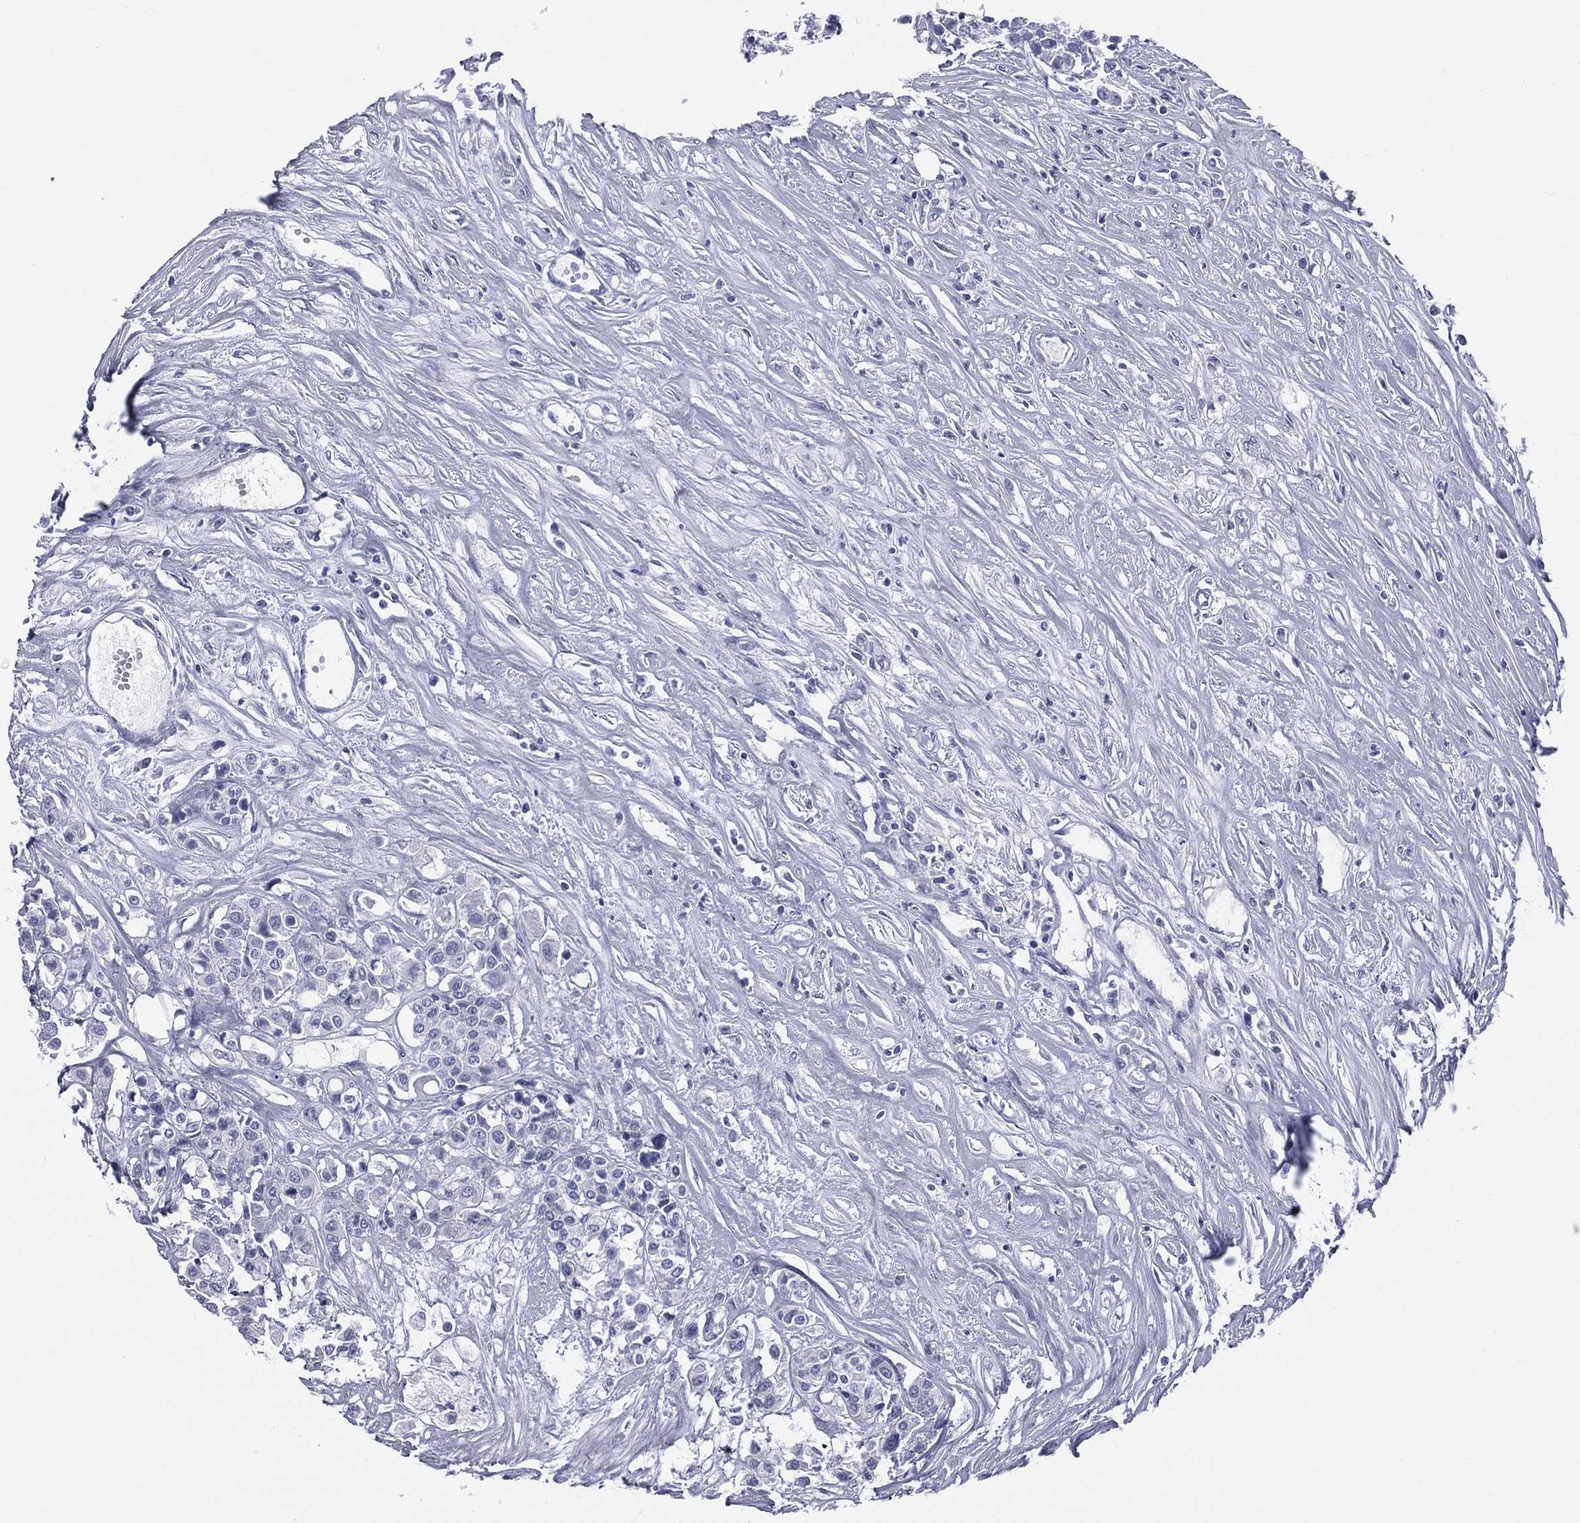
{"staining": {"intensity": "negative", "quantity": "none", "location": "none"}, "tissue": "carcinoid", "cell_type": "Tumor cells", "image_type": "cancer", "snomed": [{"axis": "morphology", "description": "Carcinoid, malignant, NOS"}, {"axis": "topography", "description": "Colon"}], "caption": "DAB immunohistochemical staining of carcinoid displays no significant positivity in tumor cells.", "gene": "MLN", "patient": {"sex": "male", "age": 81}}